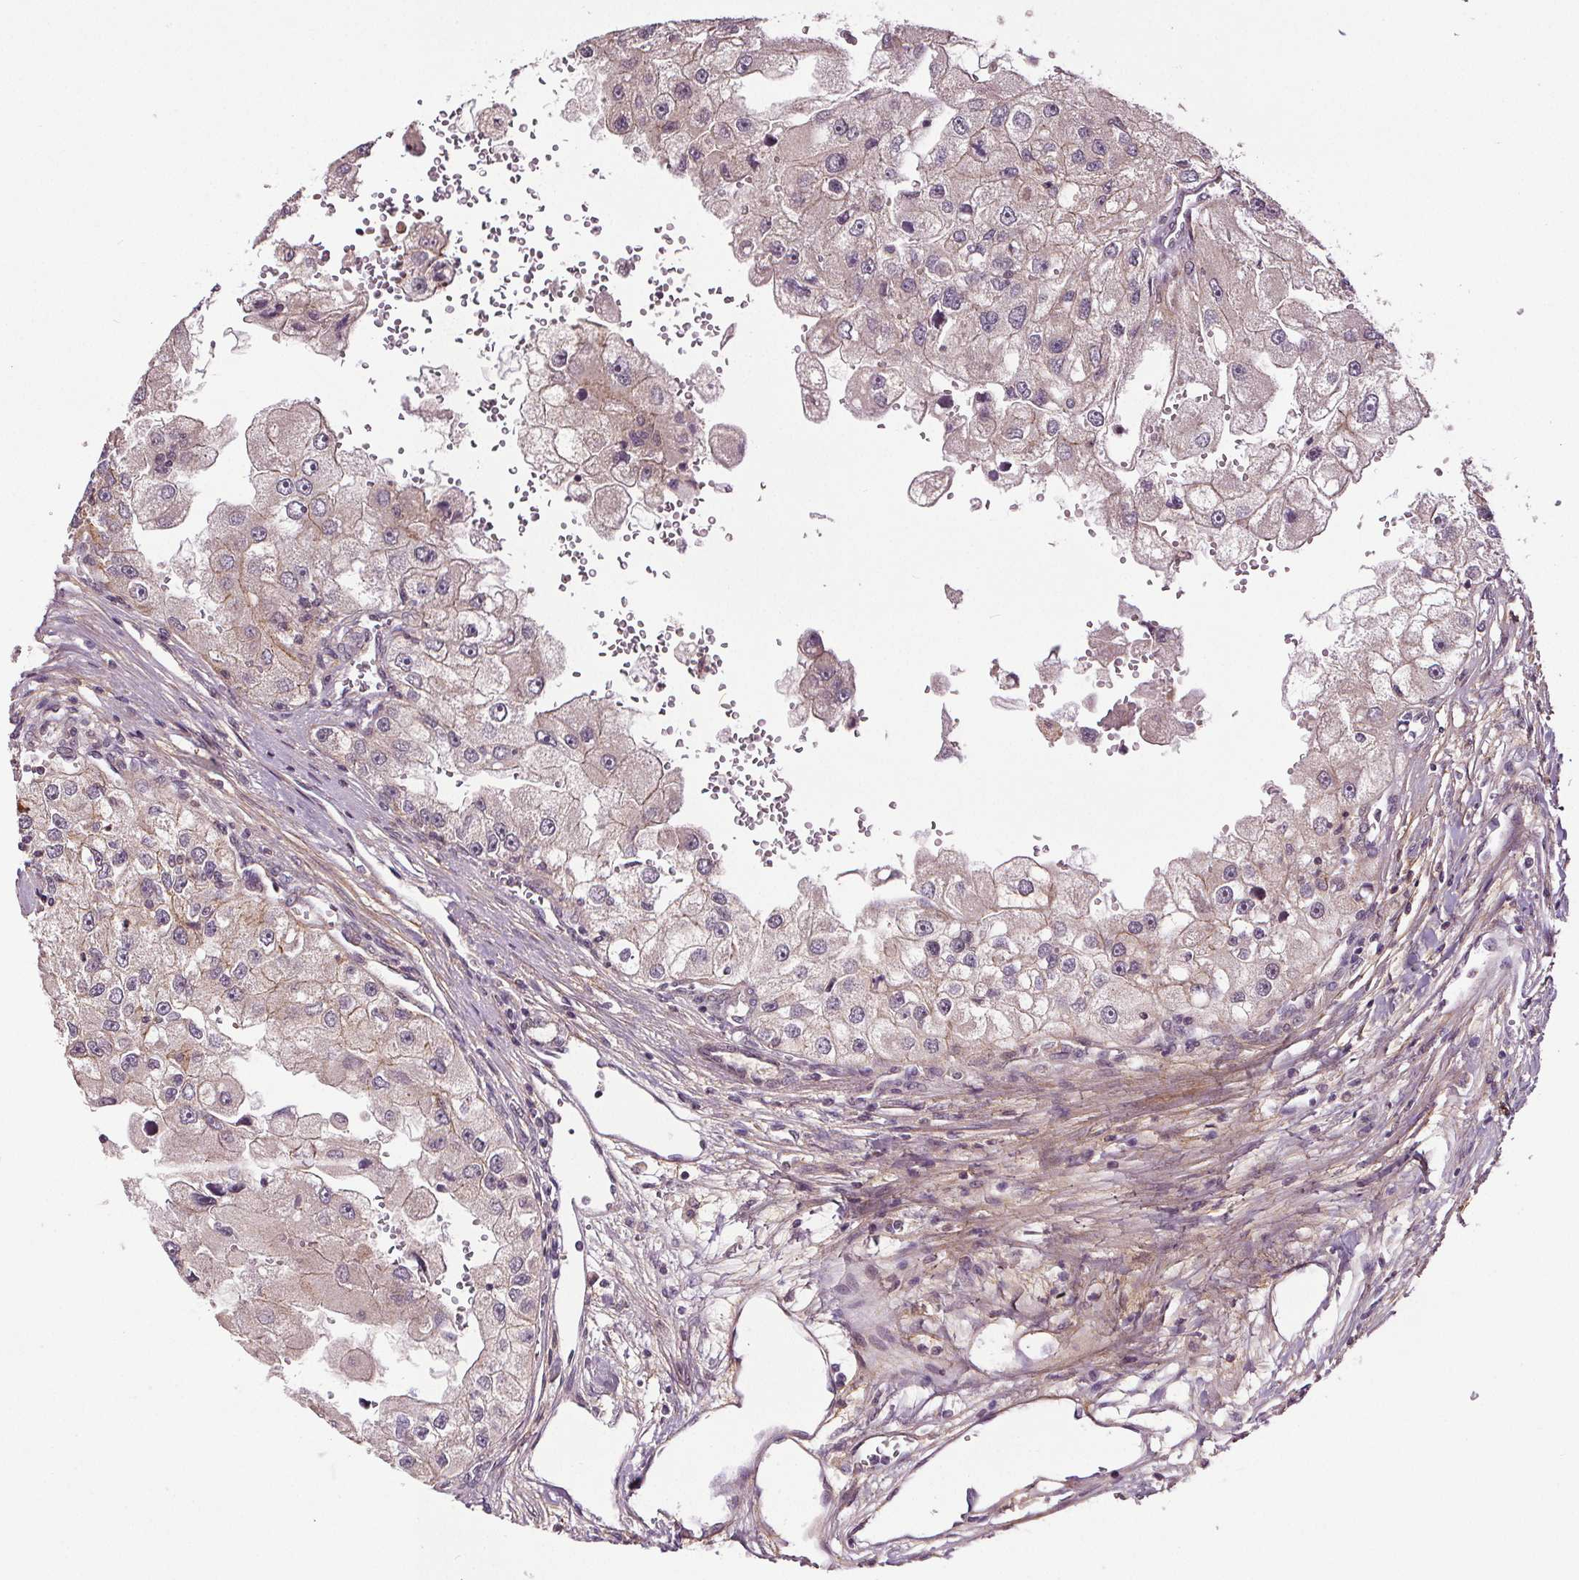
{"staining": {"intensity": "negative", "quantity": "none", "location": "none"}, "tissue": "renal cancer", "cell_type": "Tumor cells", "image_type": "cancer", "snomed": [{"axis": "morphology", "description": "Adenocarcinoma, NOS"}, {"axis": "topography", "description": "Kidney"}], "caption": "Image shows no protein positivity in tumor cells of renal cancer tissue.", "gene": "EPHB3", "patient": {"sex": "male", "age": 63}}